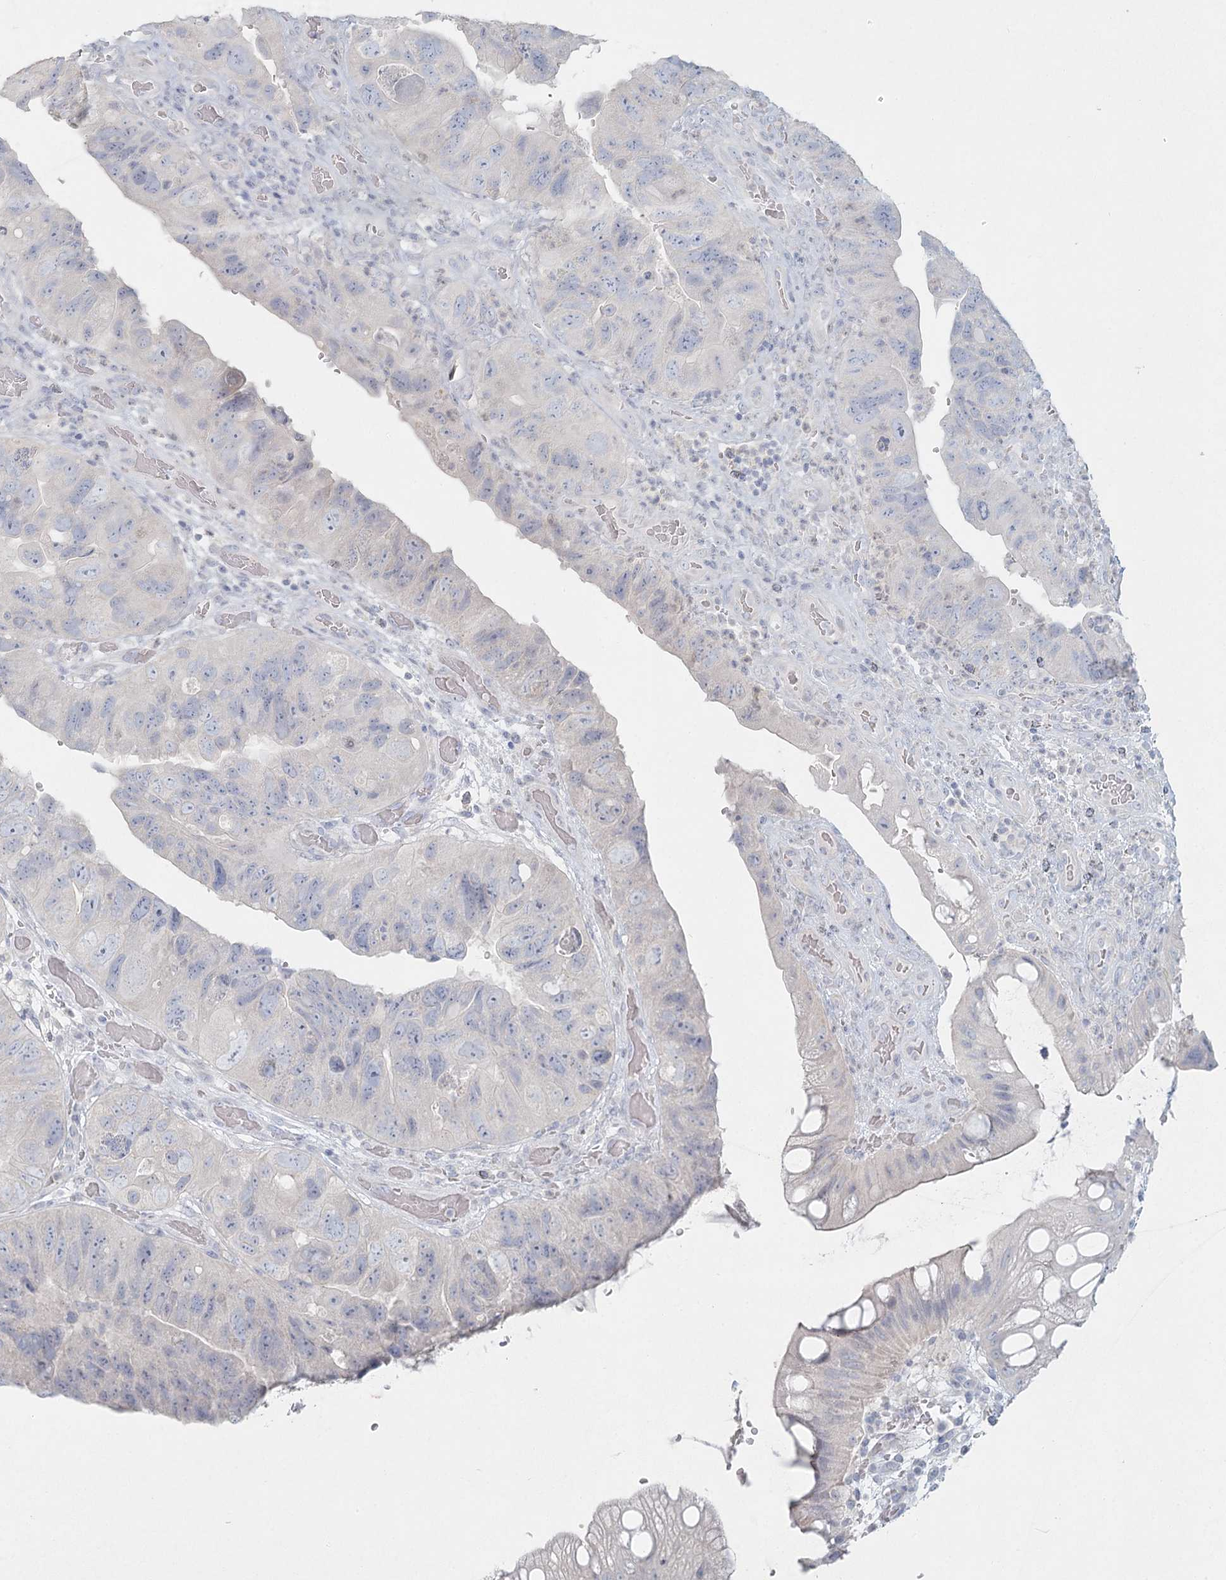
{"staining": {"intensity": "negative", "quantity": "none", "location": "none"}, "tissue": "colorectal cancer", "cell_type": "Tumor cells", "image_type": "cancer", "snomed": [{"axis": "morphology", "description": "Adenocarcinoma, NOS"}, {"axis": "topography", "description": "Rectum"}], "caption": "The photomicrograph shows no staining of tumor cells in adenocarcinoma (colorectal).", "gene": "LRP2BP", "patient": {"sex": "male", "age": 63}}